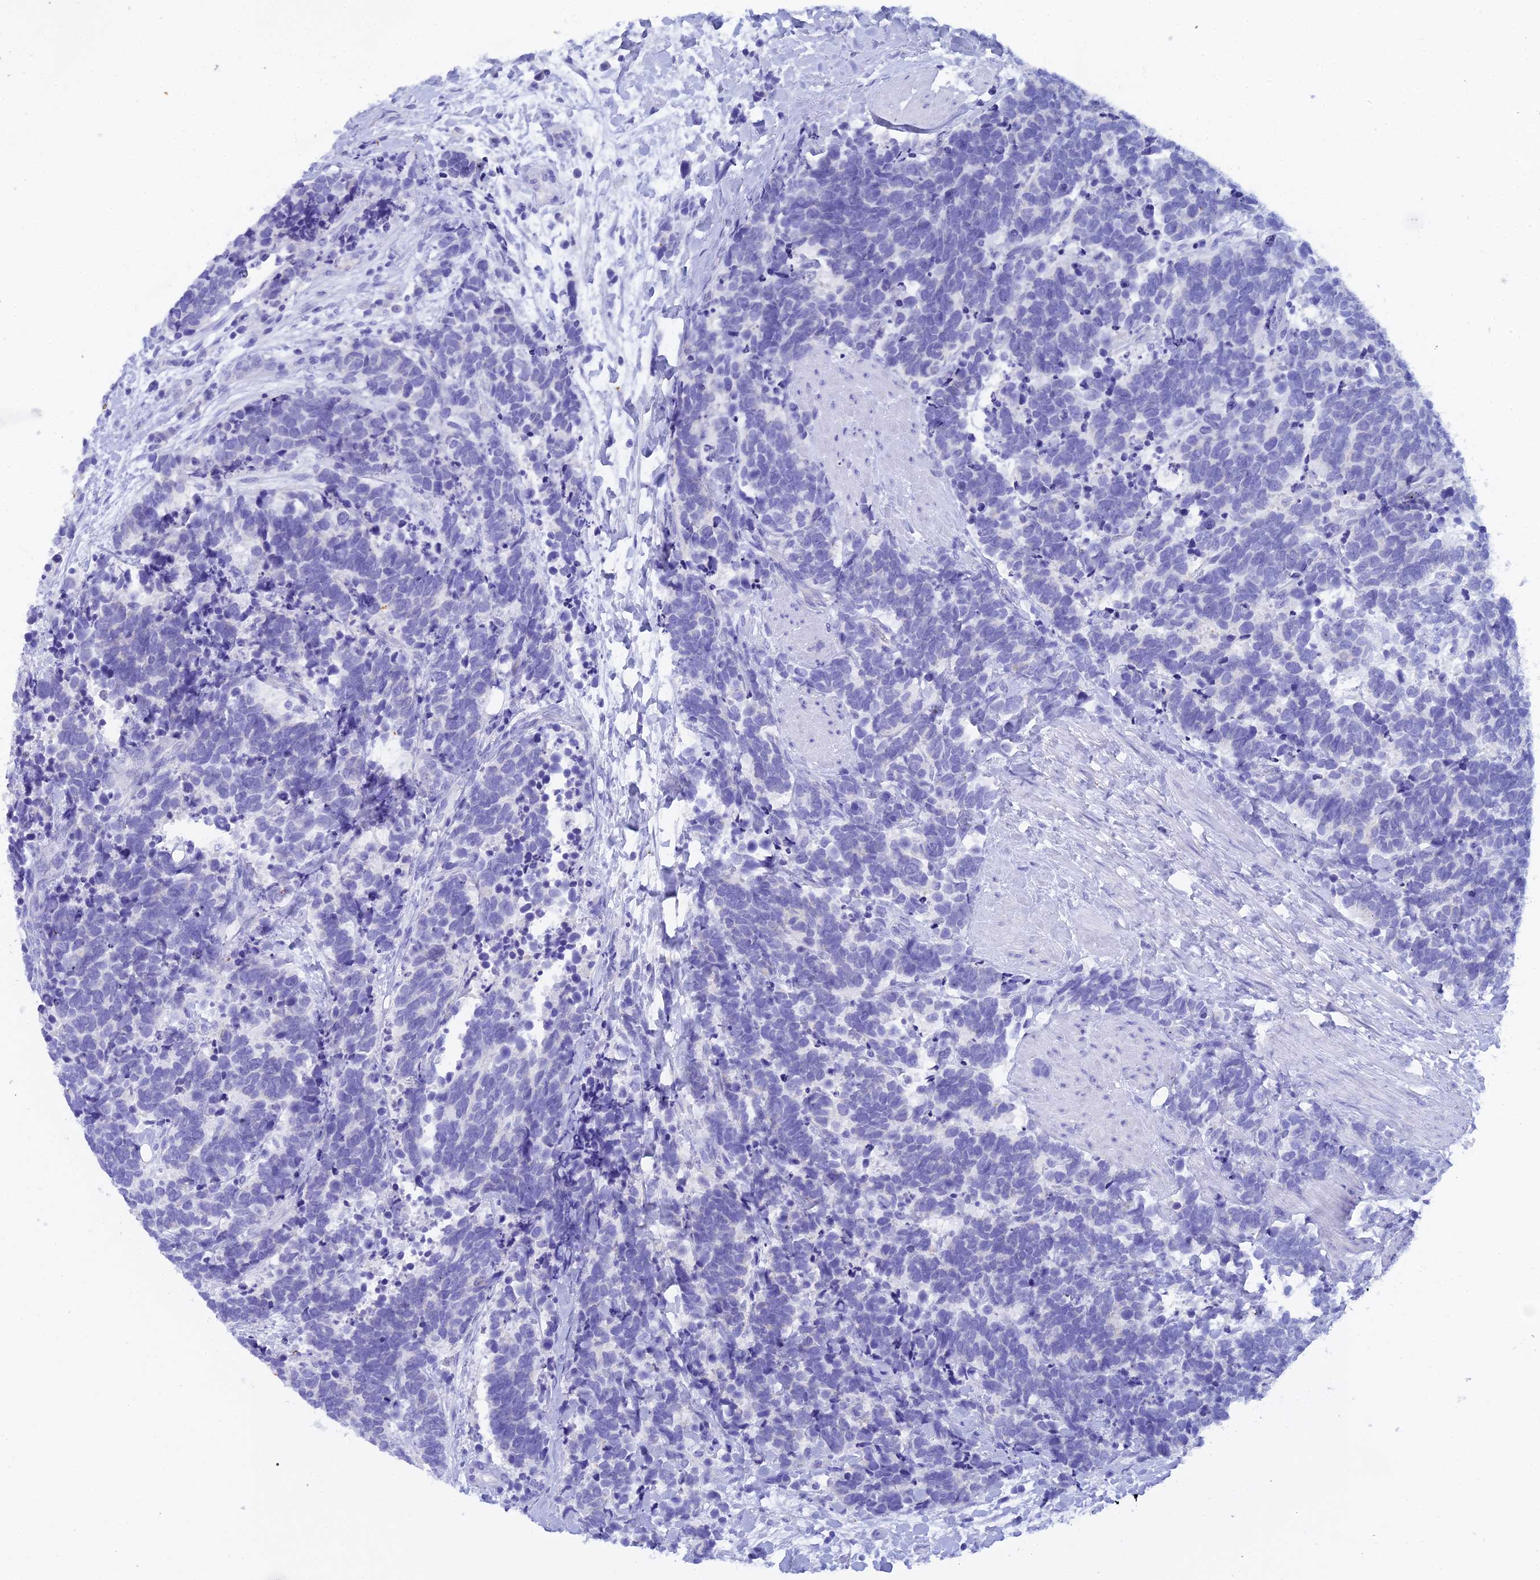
{"staining": {"intensity": "negative", "quantity": "none", "location": "none"}, "tissue": "carcinoid", "cell_type": "Tumor cells", "image_type": "cancer", "snomed": [{"axis": "morphology", "description": "Carcinoma, NOS"}, {"axis": "morphology", "description": "Carcinoid, malignant, NOS"}, {"axis": "topography", "description": "Prostate"}], "caption": "High magnification brightfield microscopy of carcinoma stained with DAB (brown) and counterstained with hematoxylin (blue): tumor cells show no significant positivity.", "gene": "REG1A", "patient": {"sex": "male", "age": 57}}